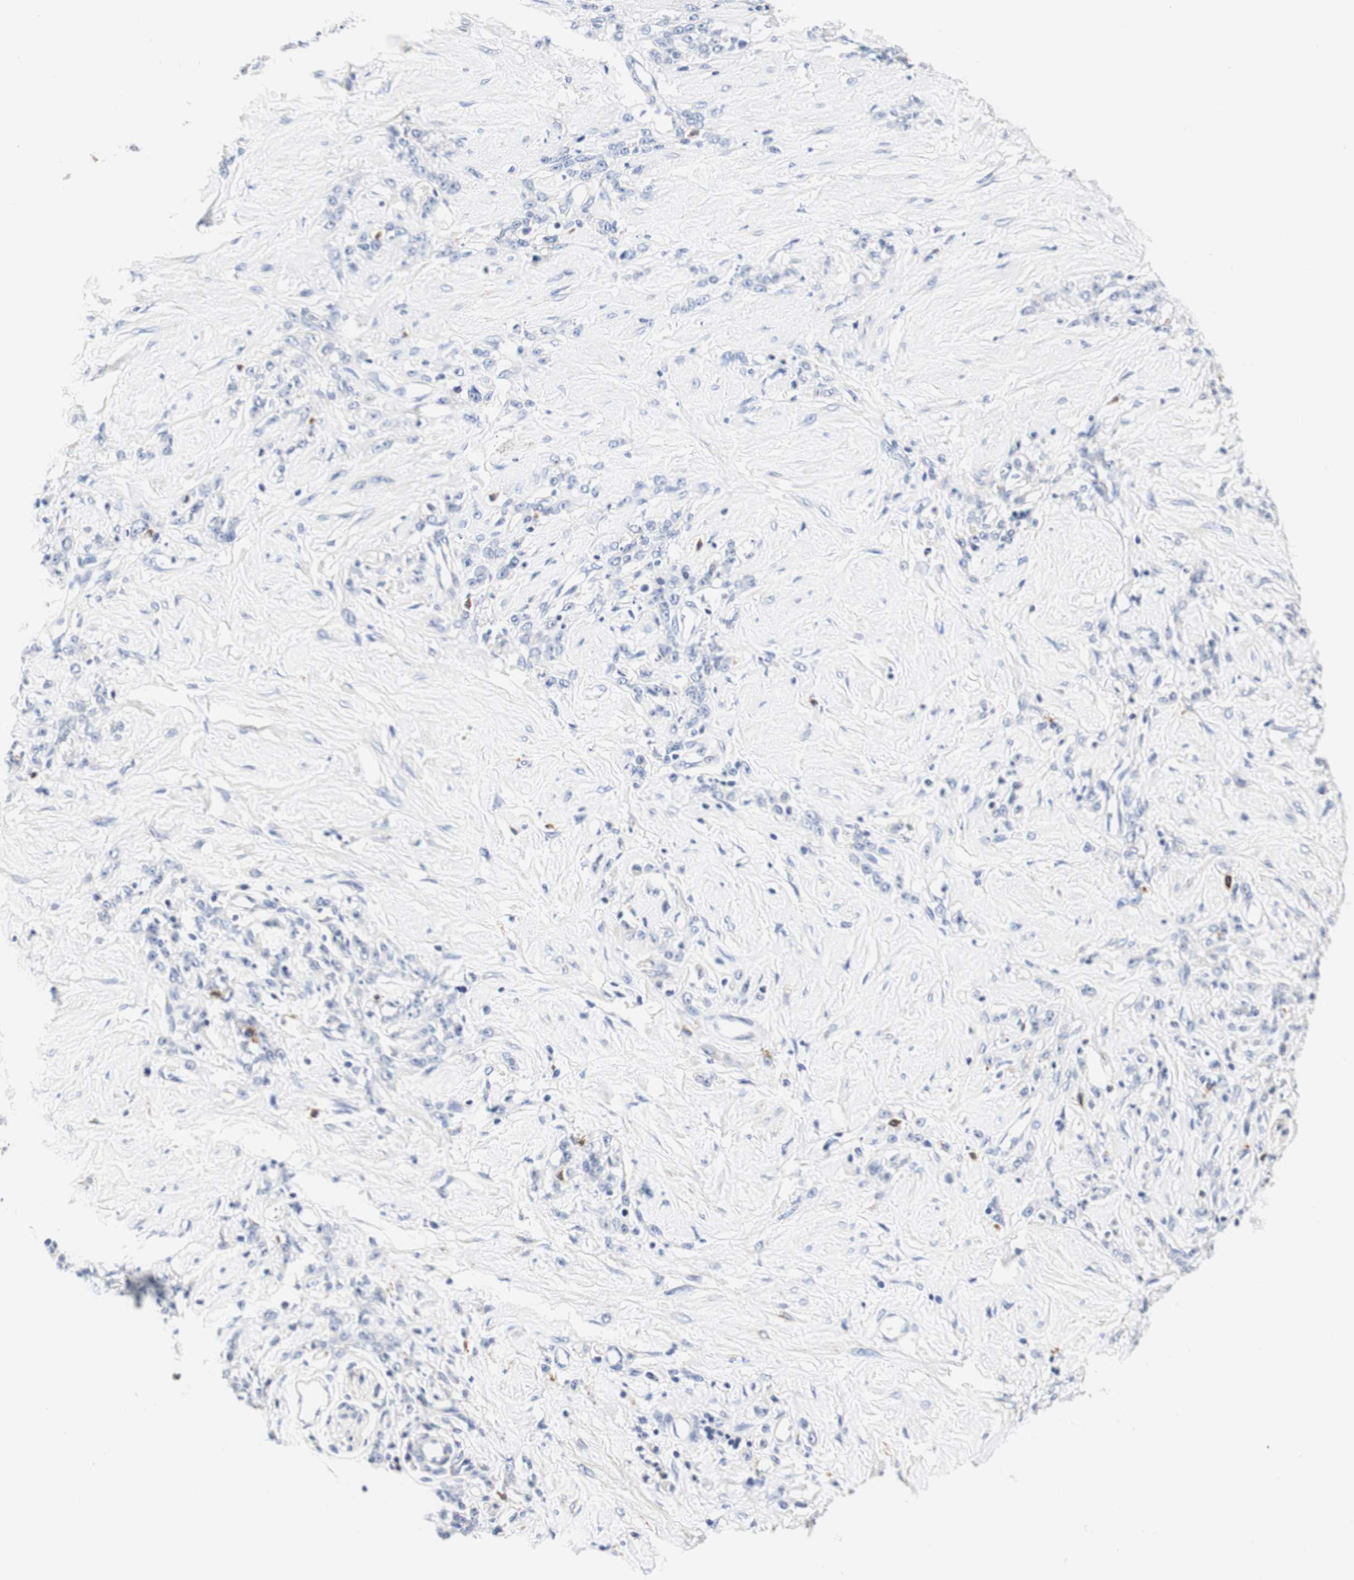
{"staining": {"intensity": "negative", "quantity": "none", "location": "none"}, "tissue": "stomach cancer", "cell_type": "Tumor cells", "image_type": "cancer", "snomed": [{"axis": "morphology", "description": "Adenocarcinoma, NOS"}, {"axis": "topography", "description": "Stomach"}], "caption": "There is no significant staining in tumor cells of adenocarcinoma (stomach). Nuclei are stained in blue.", "gene": "CAMK4", "patient": {"sex": "male", "age": 82}}